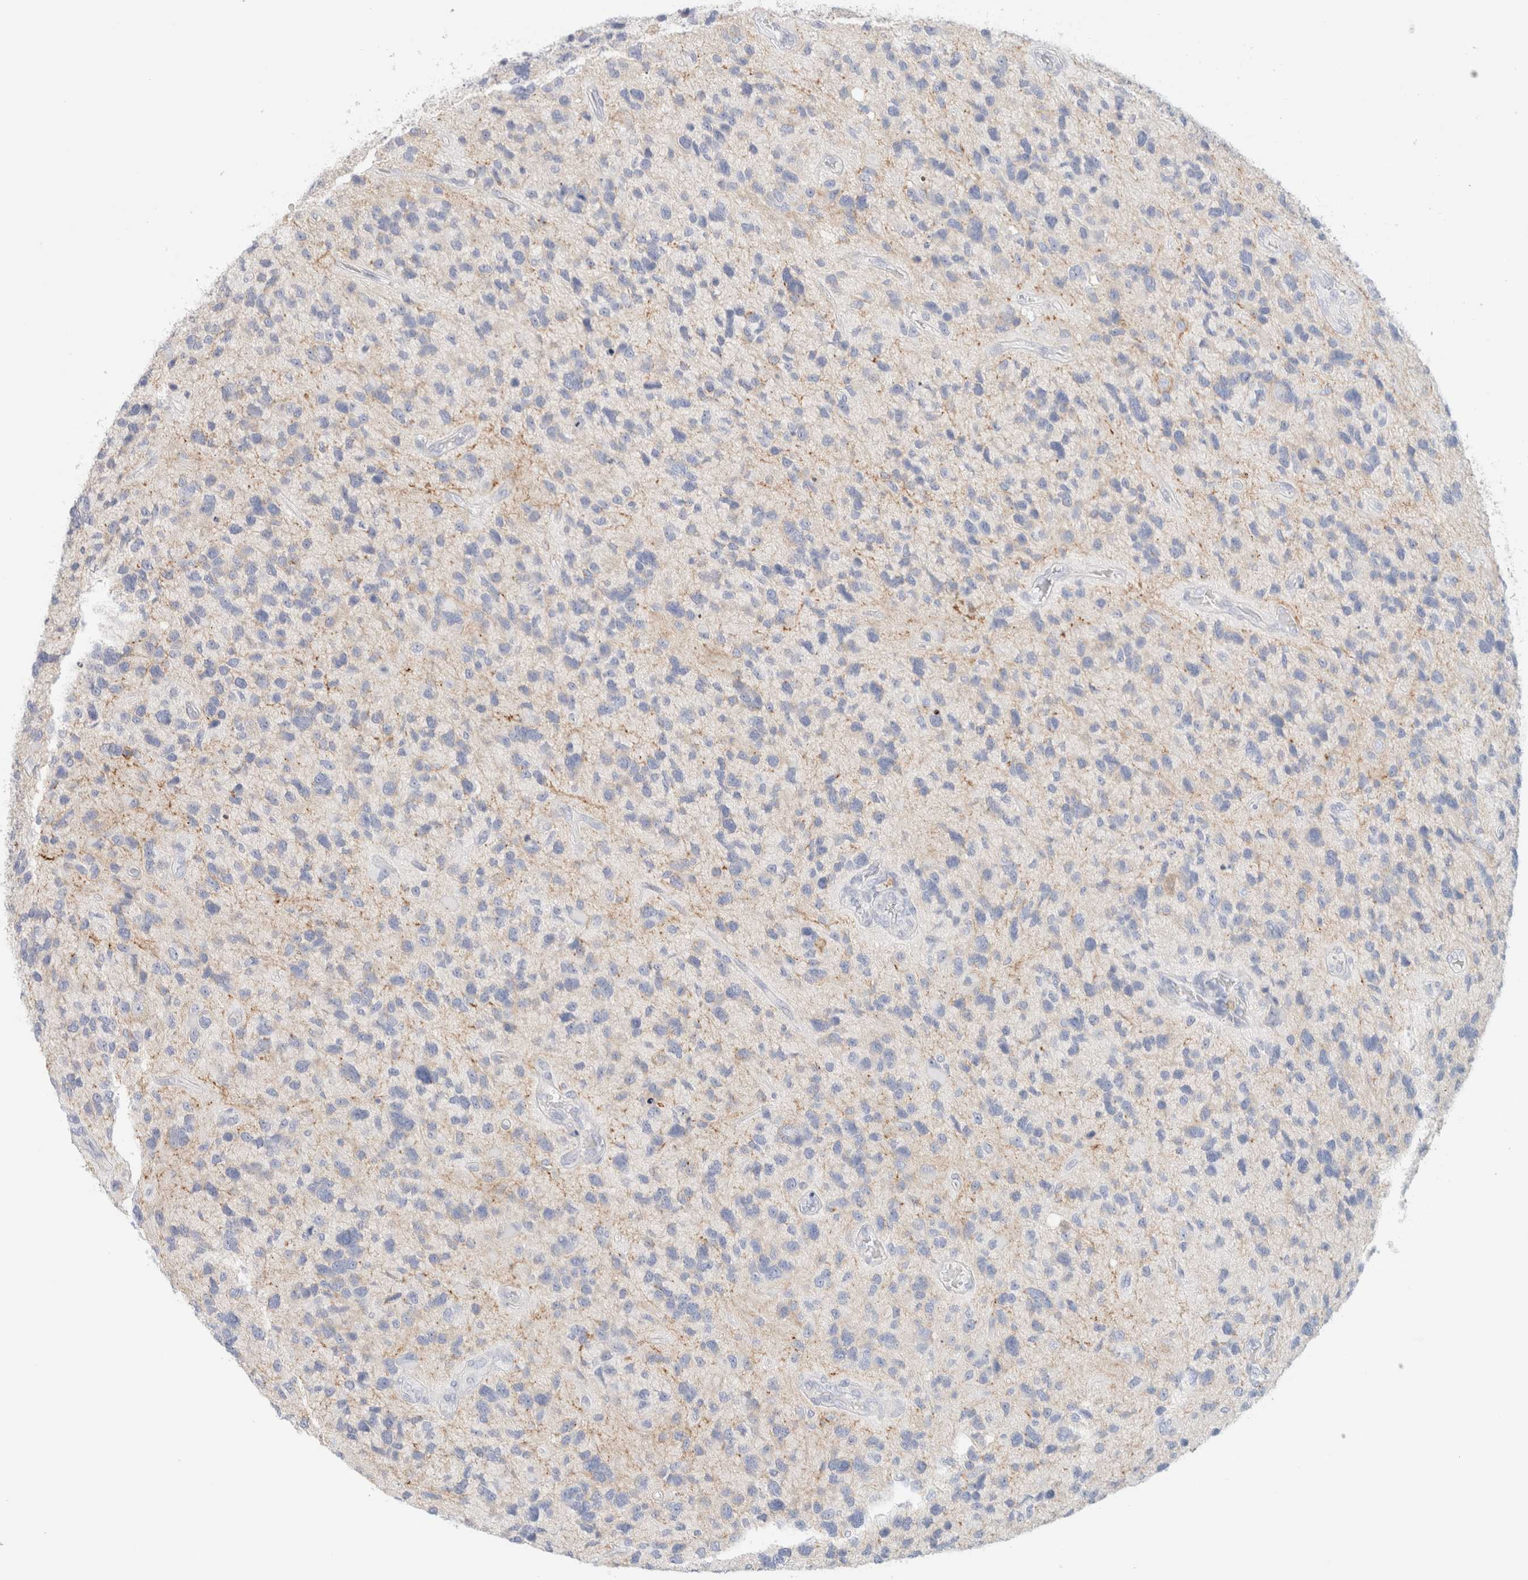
{"staining": {"intensity": "negative", "quantity": "none", "location": "none"}, "tissue": "glioma", "cell_type": "Tumor cells", "image_type": "cancer", "snomed": [{"axis": "morphology", "description": "Glioma, malignant, High grade"}, {"axis": "topography", "description": "Brain"}], "caption": "The photomicrograph shows no significant staining in tumor cells of high-grade glioma (malignant). (Stains: DAB immunohistochemistry (IHC) with hematoxylin counter stain, Microscopy: brightfield microscopy at high magnification).", "gene": "HEXD", "patient": {"sex": "female", "age": 58}}